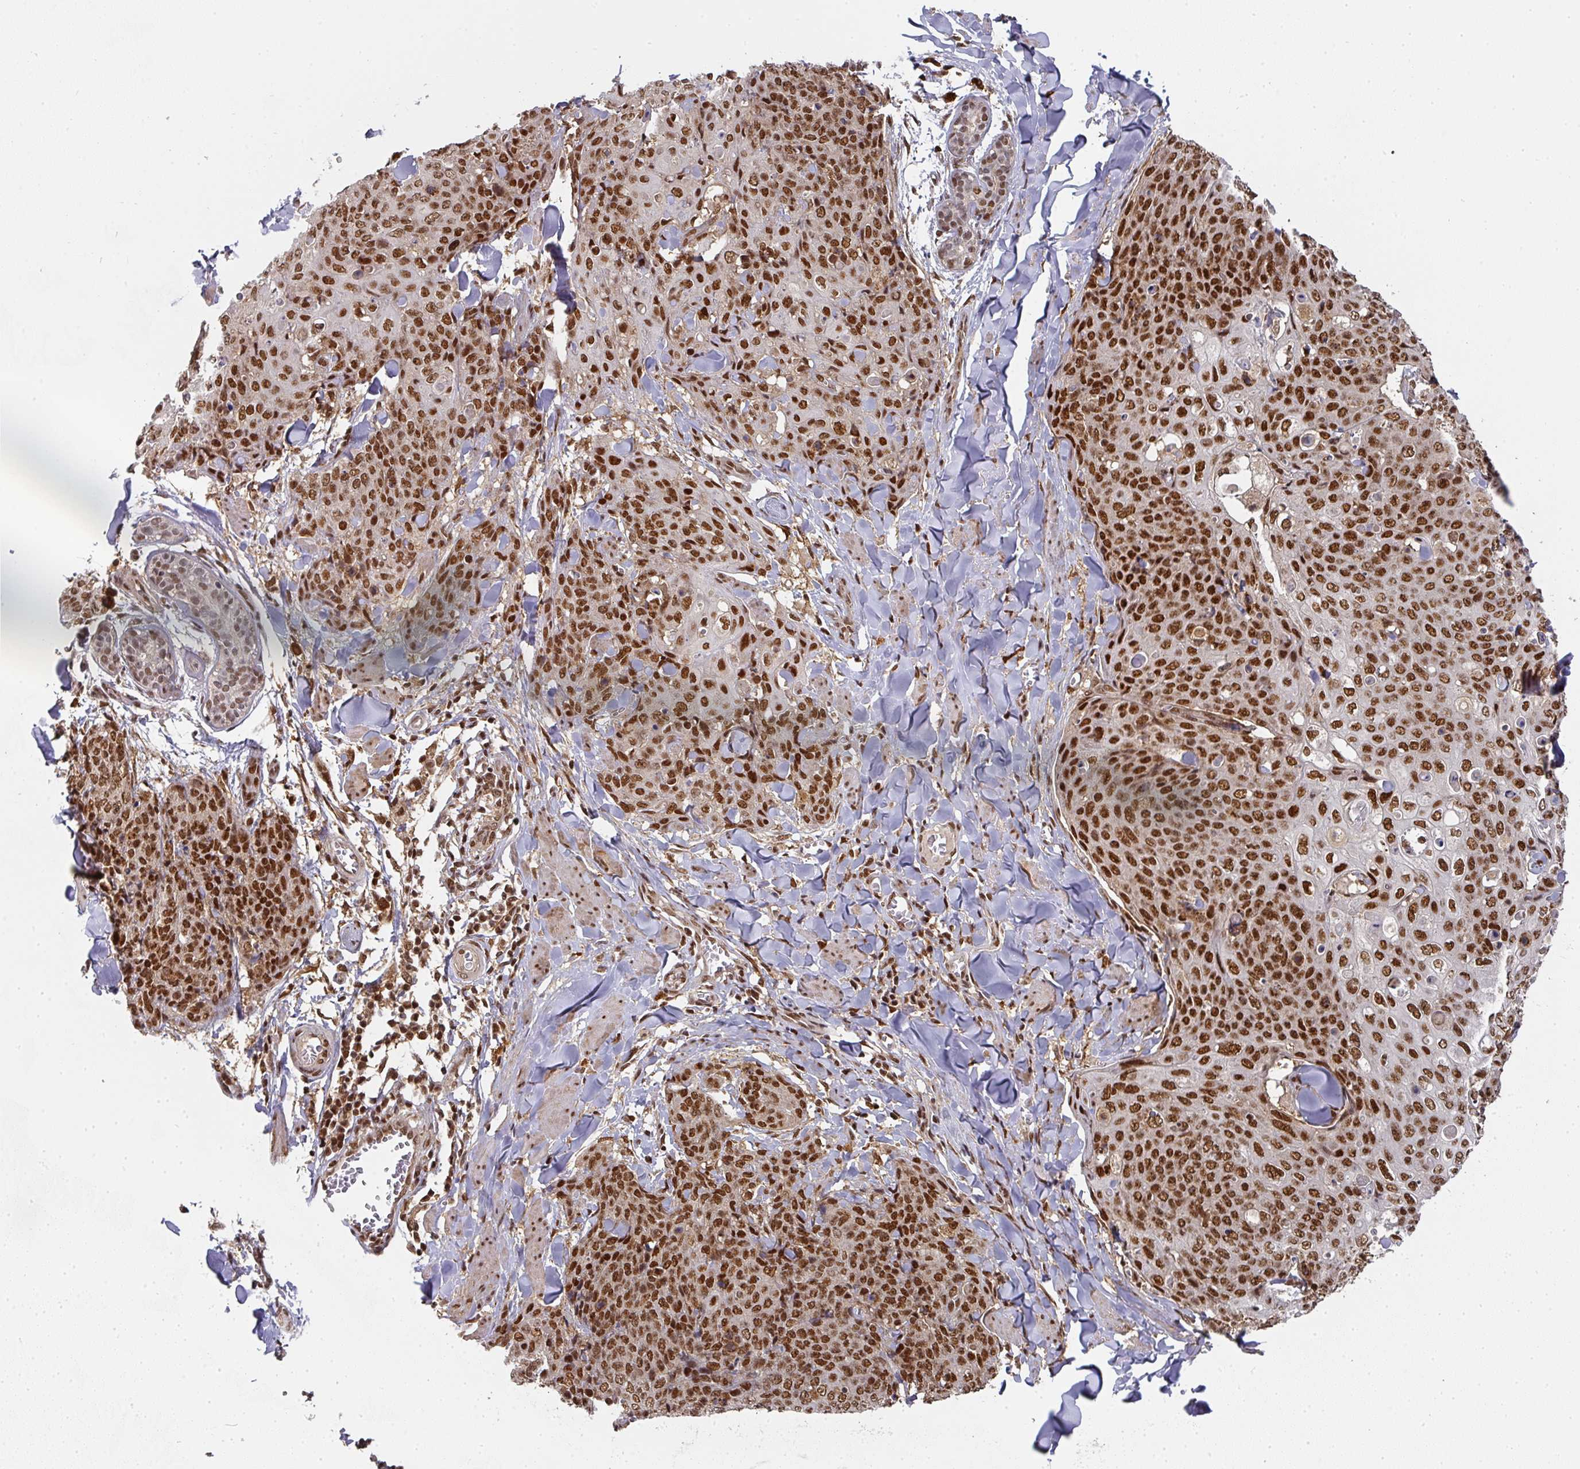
{"staining": {"intensity": "strong", "quantity": ">75%", "location": "nuclear"}, "tissue": "skin cancer", "cell_type": "Tumor cells", "image_type": "cancer", "snomed": [{"axis": "morphology", "description": "Squamous cell carcinoma, NOS"}, {"axis": "topography", "description": "Skin"}, {"axis": "topography", "description": "Vulva"}], "caption": "Immunohistochemical staining of human skin cancer (squamous cell carcinoma) exhibits strong nuclear protein staining in about >75% of tumor cells. The protein is stained brown, and the nuclei are stained in blue (DAB IHC with brightfield microscopy, high magnification).", "gene": "DIDO1", "patient": {"sex": "female", "age": 85}}